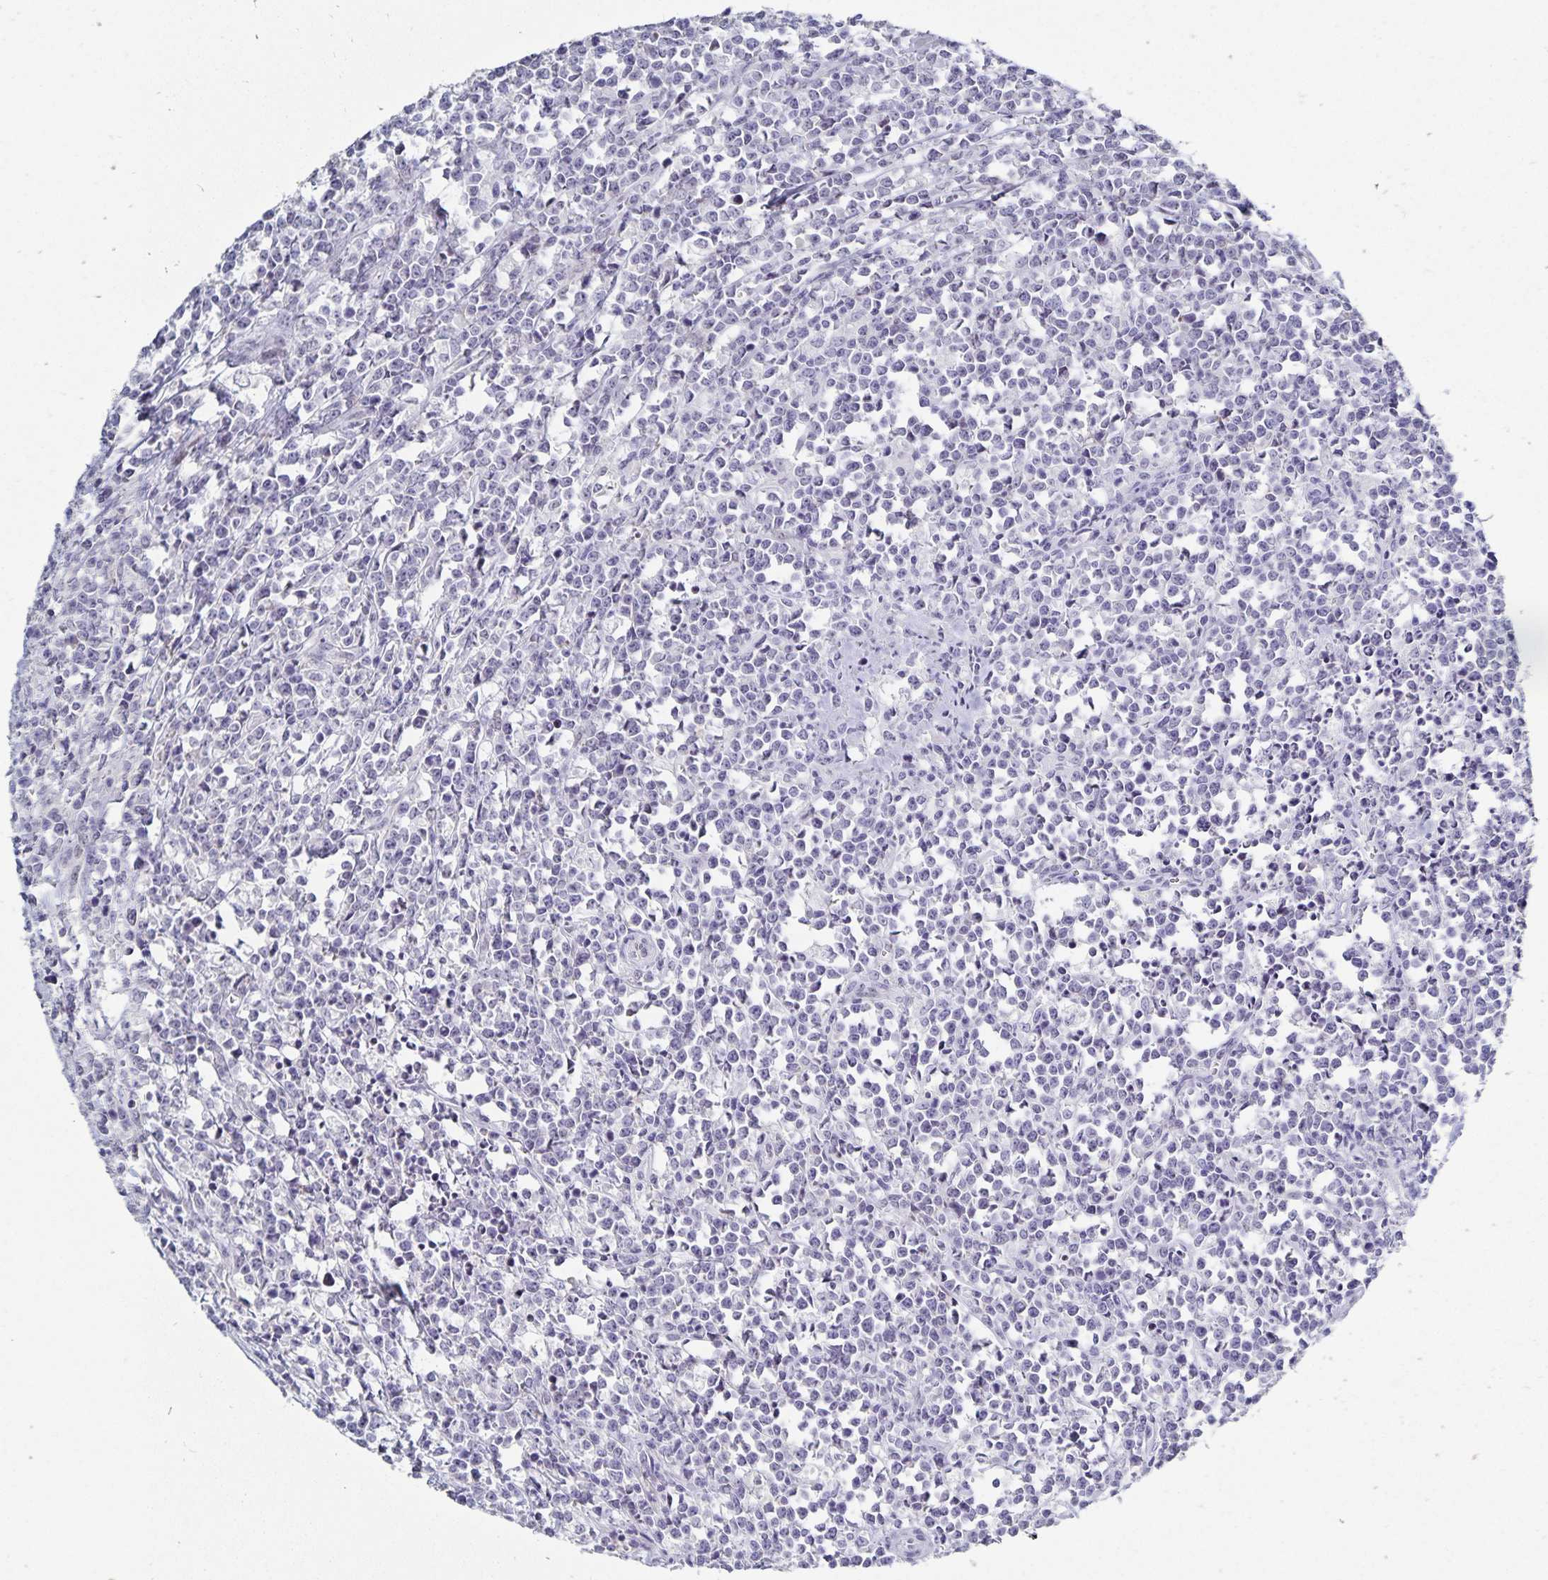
{"staining": {"intensity": "negative", "quantity": "none", "location": "none"}, "tissue": "lymphoma", "cell_type": "Tumor cells", "image_type": "cancer", "snomed": [{"axis": "morphology", "description": "Malignant lymphoma, non-Hodgkin's type, High grade"}, {"axis": "topography", "description": "Small intestine"}], "caption": "Immunohistochemical staining of human lymphoma shows no significant expression in tumor cells. (Stains: DAB immunohistochemistry (IHC) with hematoxylin counter stain, Microscopy: brightfield microscopy at high magnification).", "gene": "HMGB3", "patient": {"sex": "female", "age": 56}}